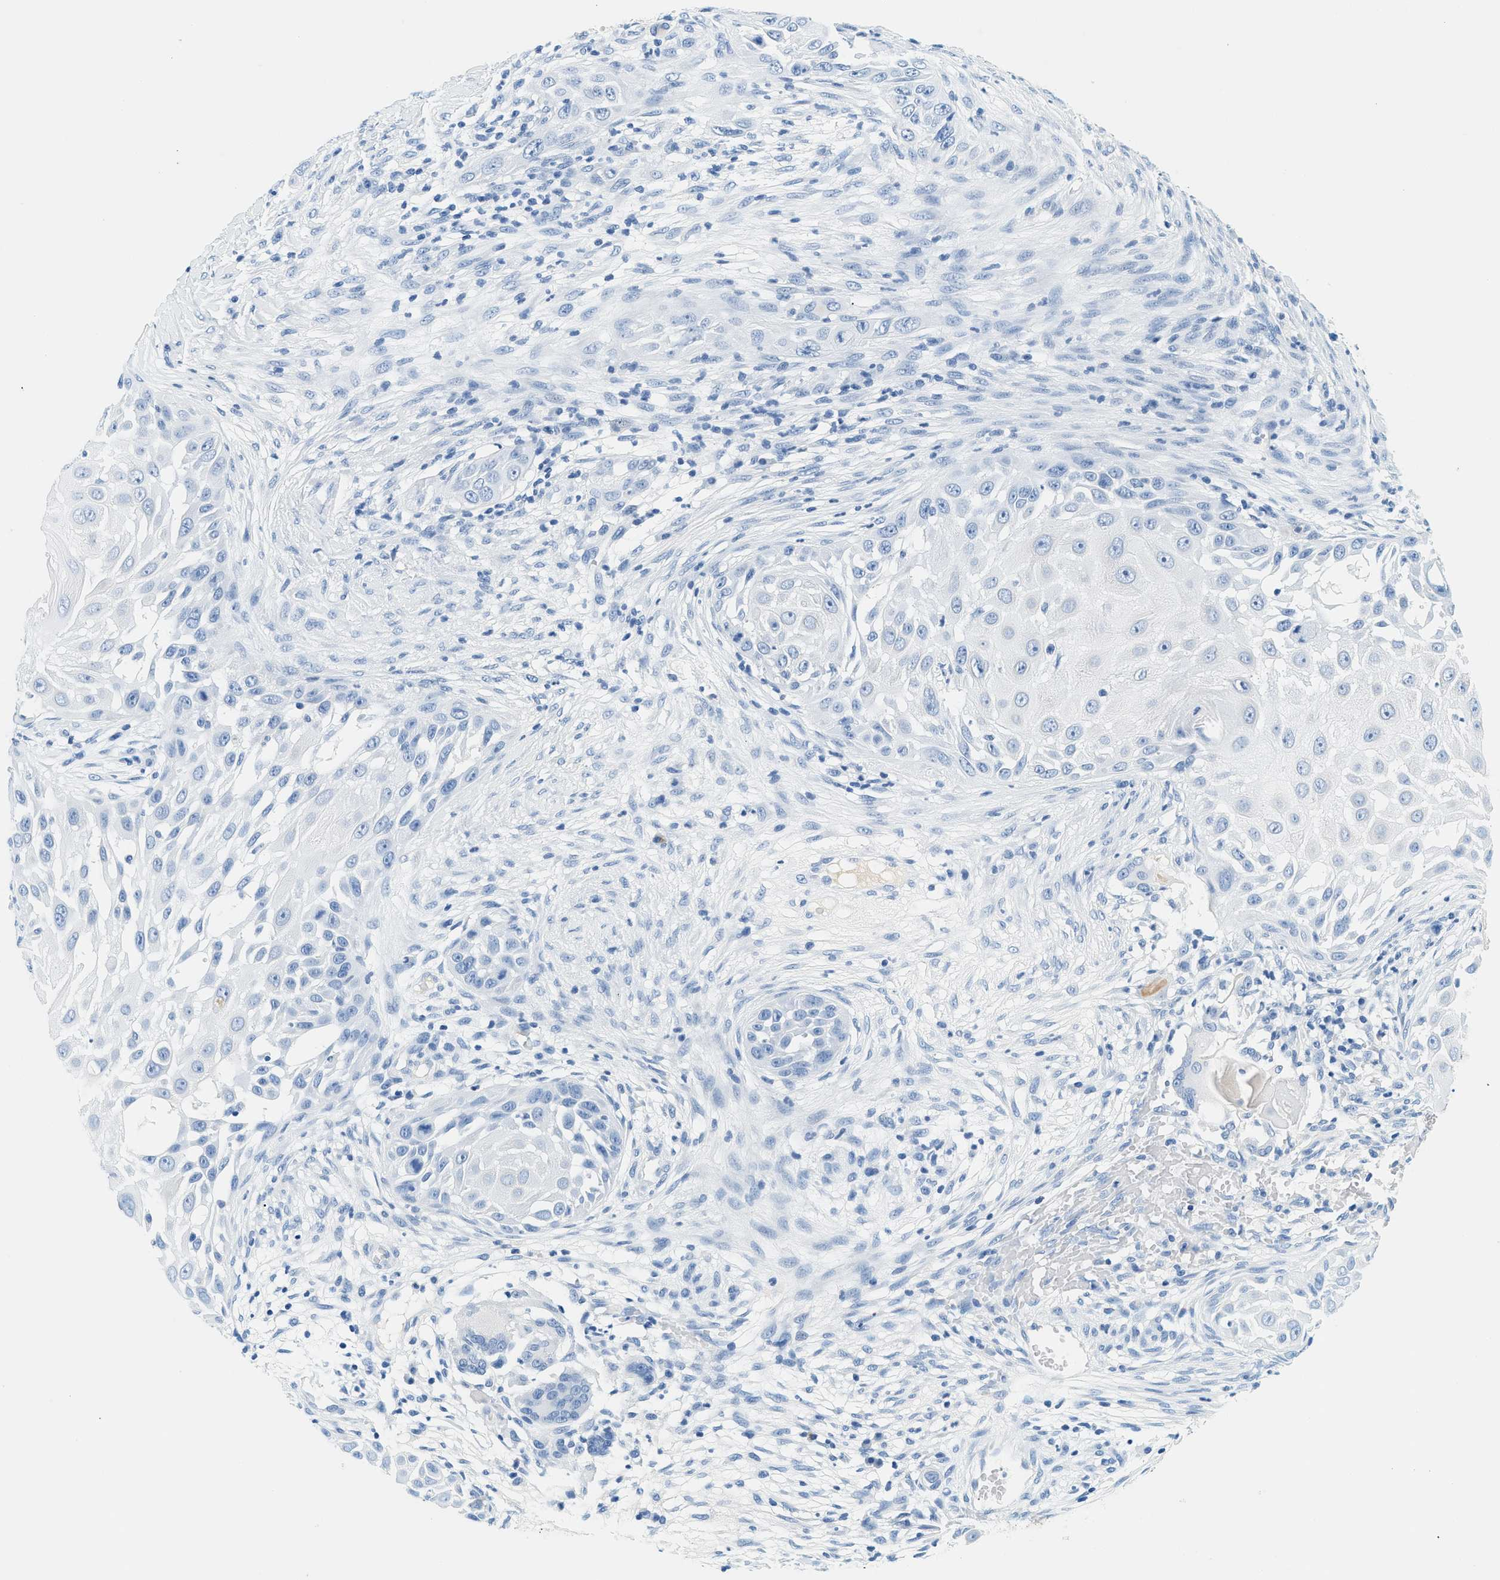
{"staining": {"intensity": "negative", "quantity": "none", "location": "none"}, "tissue": "skin cancer", "cell_type": "Tumor cells", "image_type": "cancer", "snomed": [{"axis": "morphology", "description": "Squamous cell carcinoma, NOS"}, {"axis": "topography", "description": "Skin"}], "caption": "This image is of squamous cell carcinoma (skin) stained with IHC to label a protein in brown with the nuclei are counter-stained blue. There is no staining in tumor cells. (DAB (3,3'-diaminobenzidine) IHC visualized using brightfield microscopy, high magnification).", "gene": "STXBP2", "patient": {"sex": "female", "age": 44}}